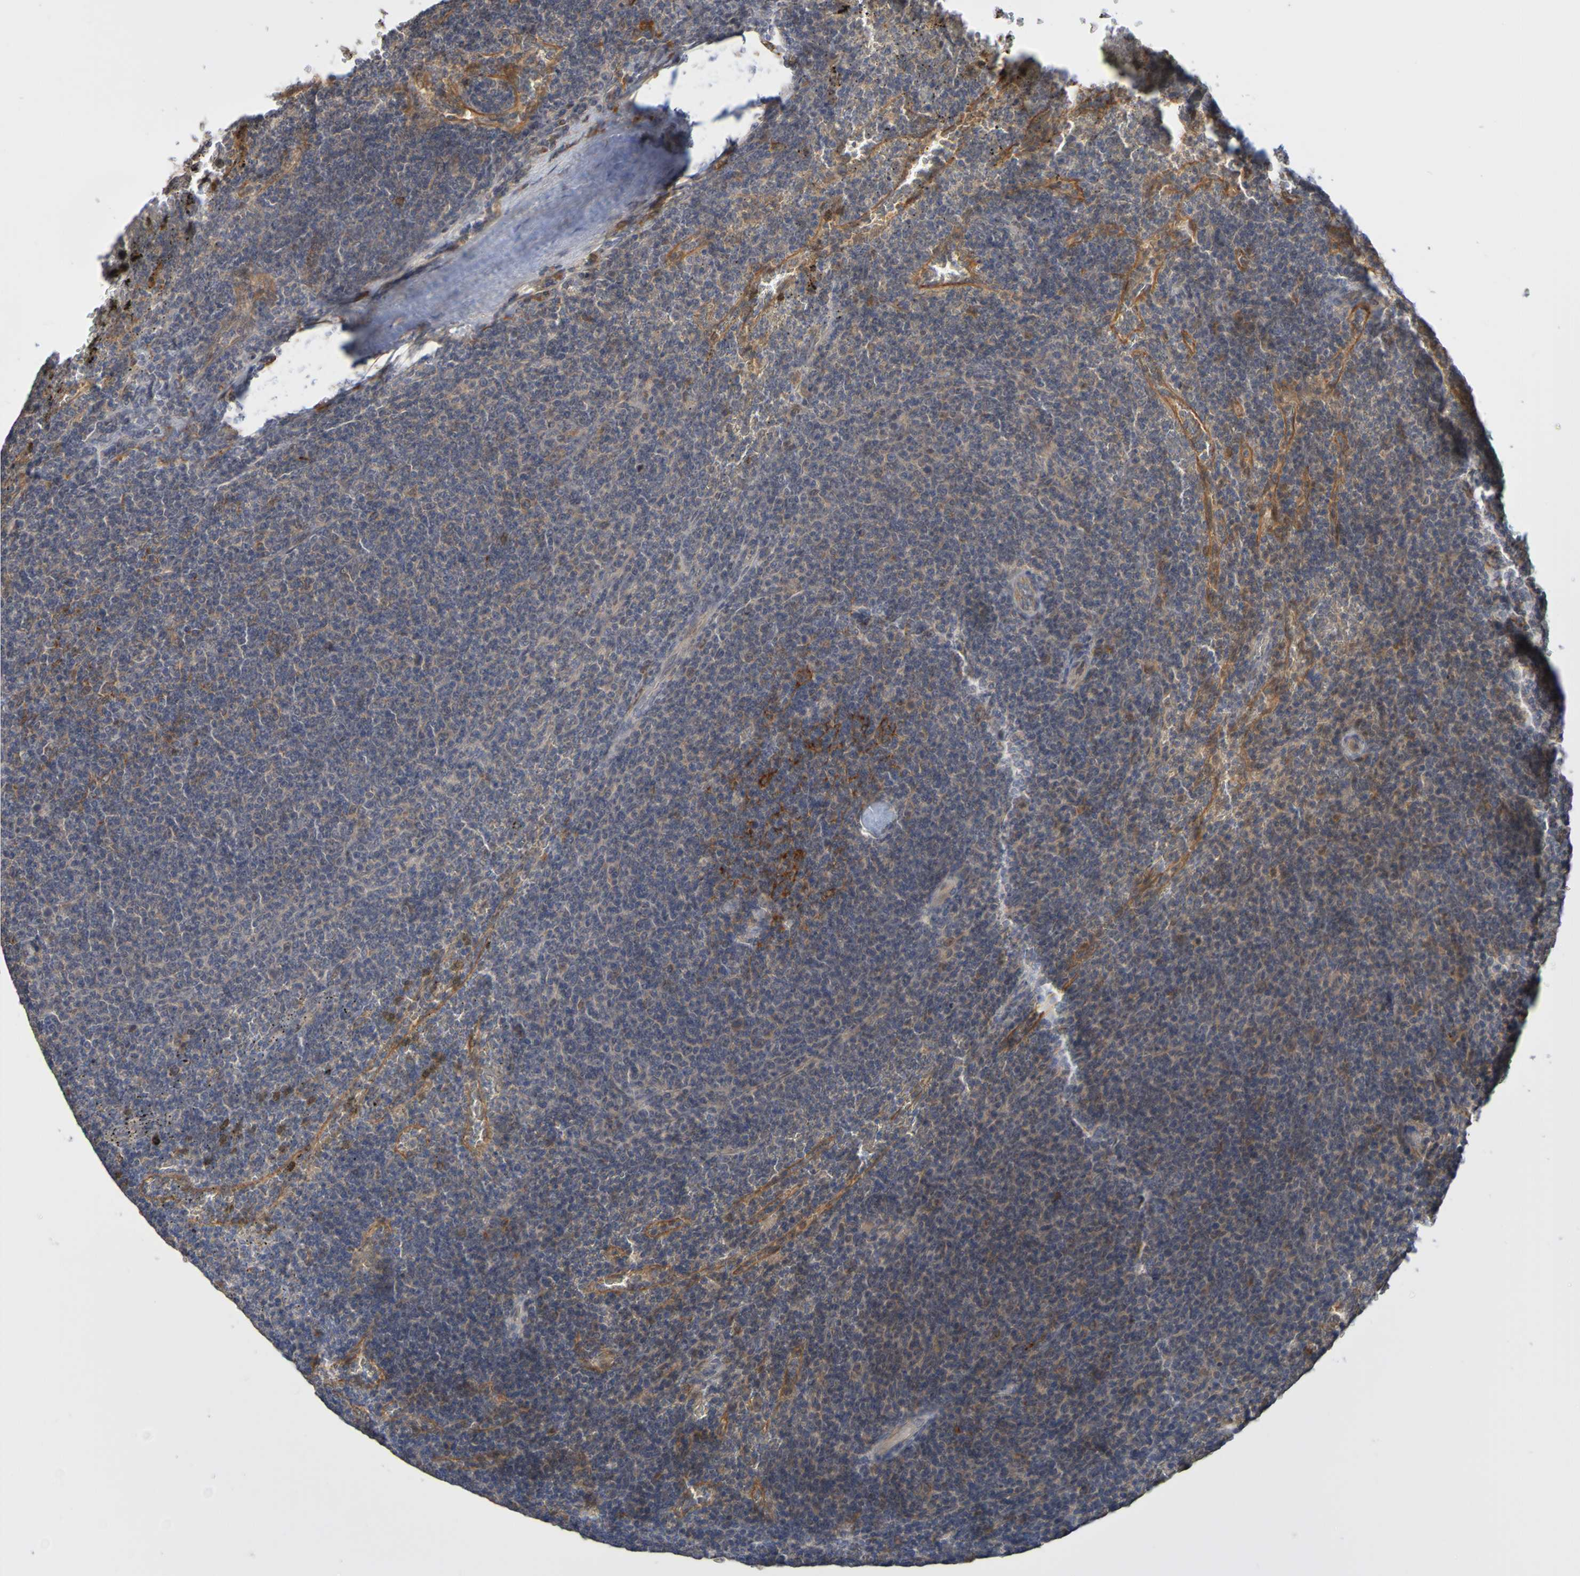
{"staining": {"intensity": "strong", "quantity": "25%-75%", "location": "cytoplasmic/membranous"}, "tissue": "lymphoma", "cell_type": "Tumor cells", "image_type": "cancer", "snomed": [{"axis": "morphology", "description": "Malignant lymphoma, non-Hodgkin's type, Low grade"}, {"axis": "topography", "description": "Spleen"}], "caption": "DAB (3,3'-diaminobenzidine) immunohistochemical staining of human lymphoma reveals strong cytoplasmic/membranous protein positivity in about 25%-75% of tumor cells. (DAB IHC, brown staining for protein, blue staining for nuclei).", "gene": "NAV2", "patient": {"sex": "female", "age": 50}}